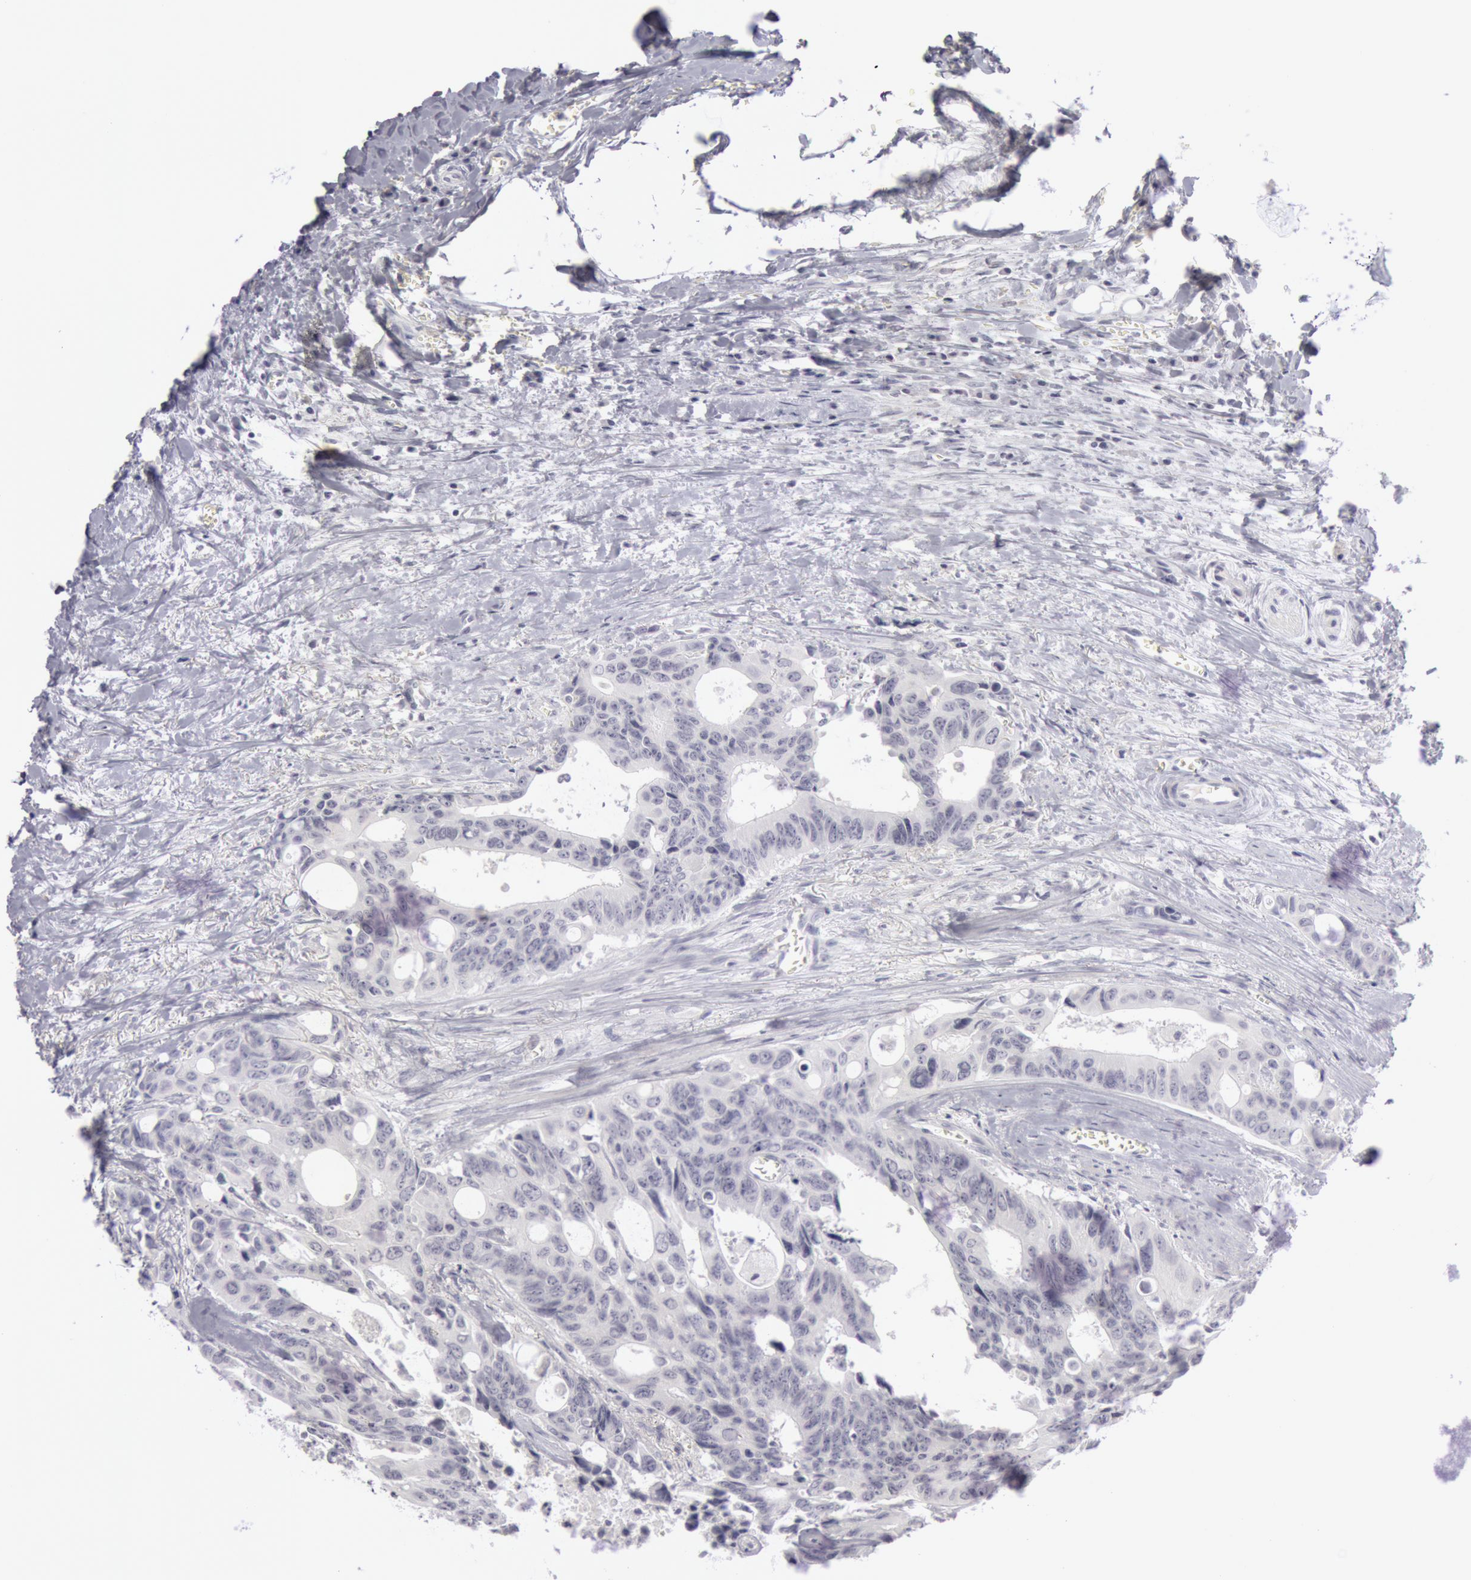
{"staining": {"intensity": "negative", "quantity": "none", "location": "none"}, "tissue": "colorectal cancer", "cell_type": "Tumor cells", "image_type": "cancer", "snomed": [{"axis": "morphology", "description": "Adenocarcinoma, NOS"}, {"axis": "topography", "description": "Rectum"}], "caption": "The micrograph exhibits no significant staining in tumor cells of colorectal adenocarcinoma. (Brightfield microscopy of DAB (3,3'-diaminobenzidine) immunohistochemistry (IHC) at high magnification).", "gene": "KRT16", "patient": {"sex": "male", "age": 76}}